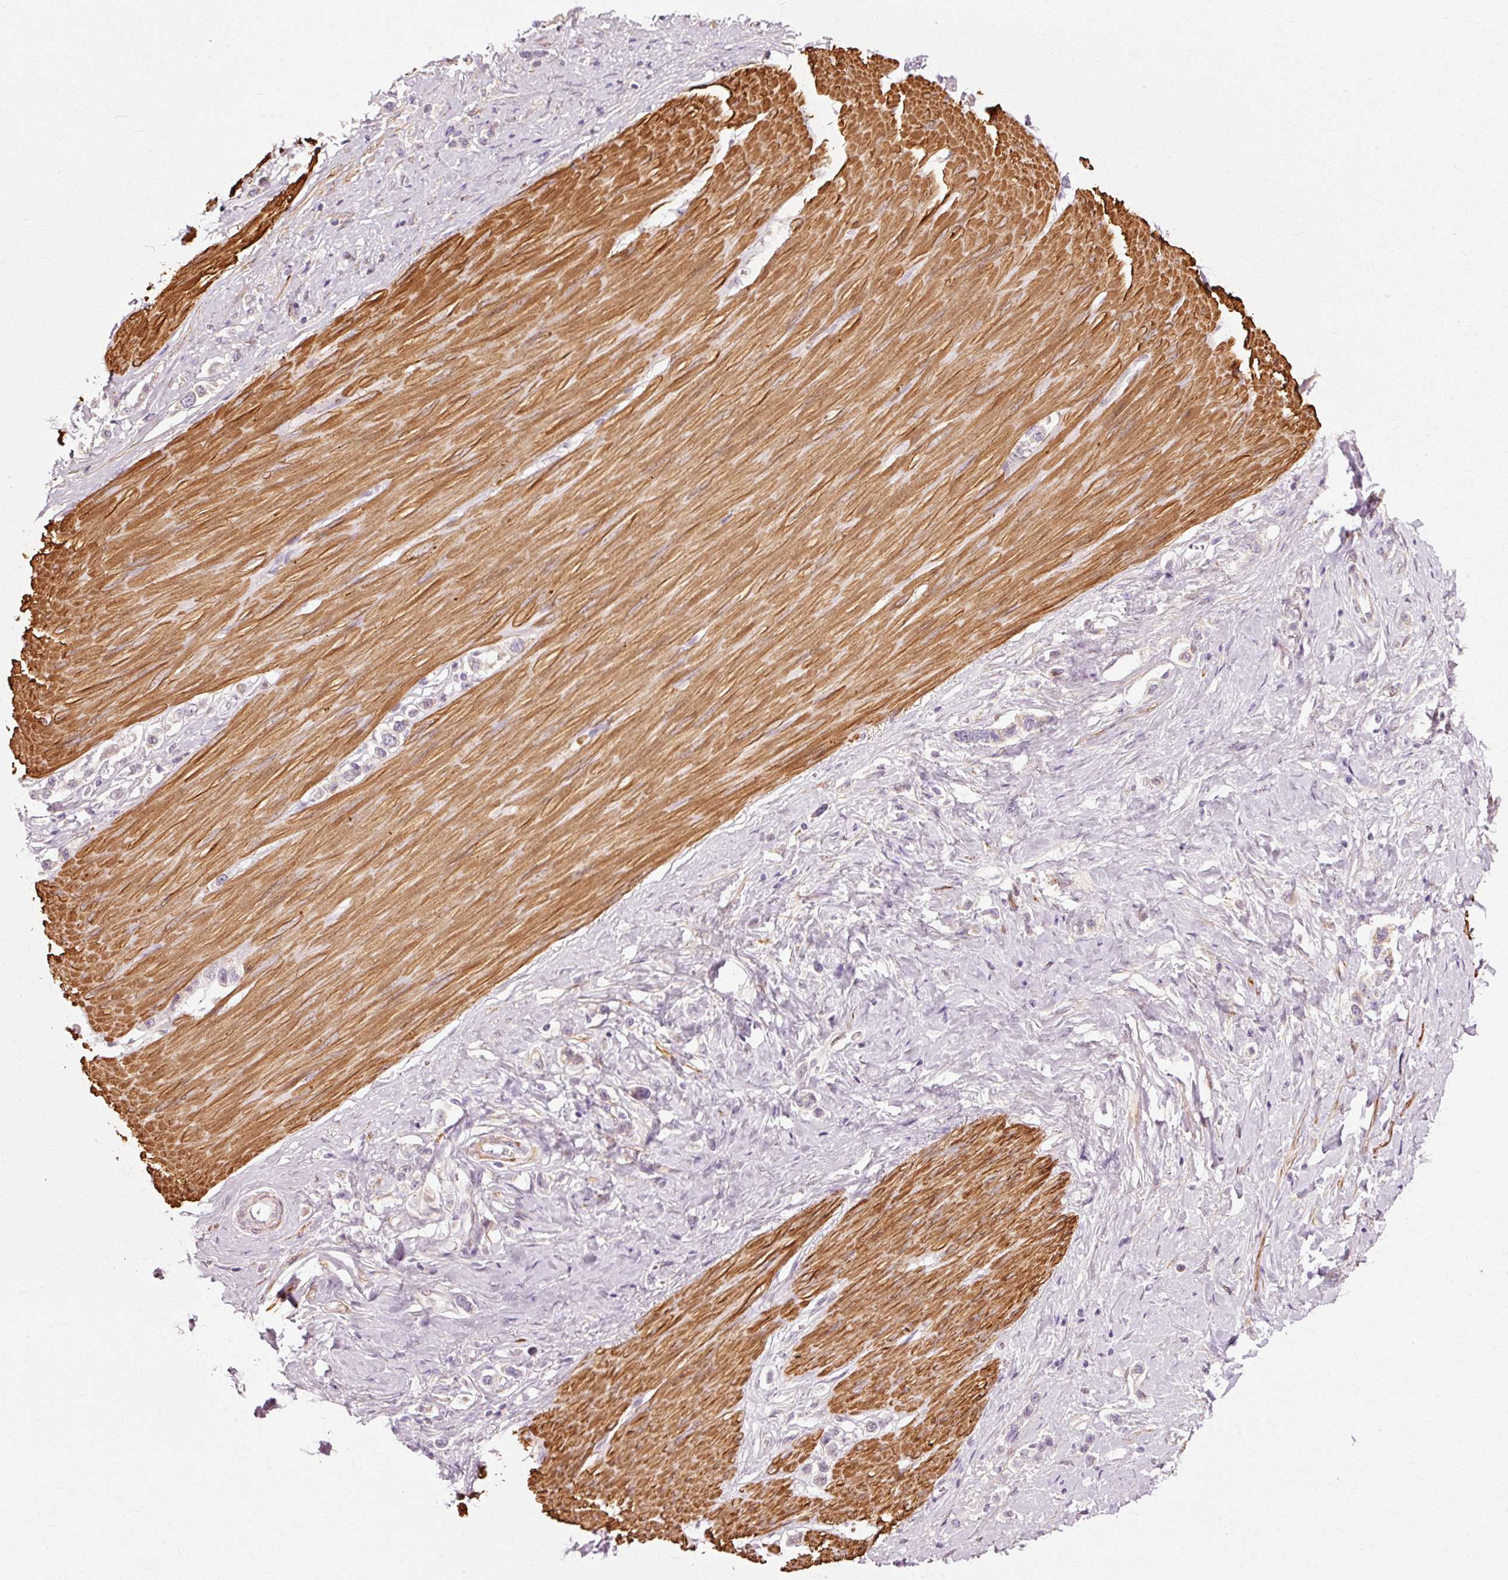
{"staining": {"intensity": "negative", "quantity": "none", "location": "none"}, "tissue": "stomach cancer", "cell_type": "Tumor cells", "image_type": "cancer", "snomed": [{"axis": "morphology", "description": "Adenocarcinoma, NOS"}, {"axis": "topography", "description": "Stomach"}], "caption": "High power microscopy micrograph of an immunohistochemistry (IHC) histopathology image of adenocarcinoma (stomach), revealing no significant expression in tumor cells.", "gene": "RGPD5", "patient": {"sex": "female", "age": 65}}